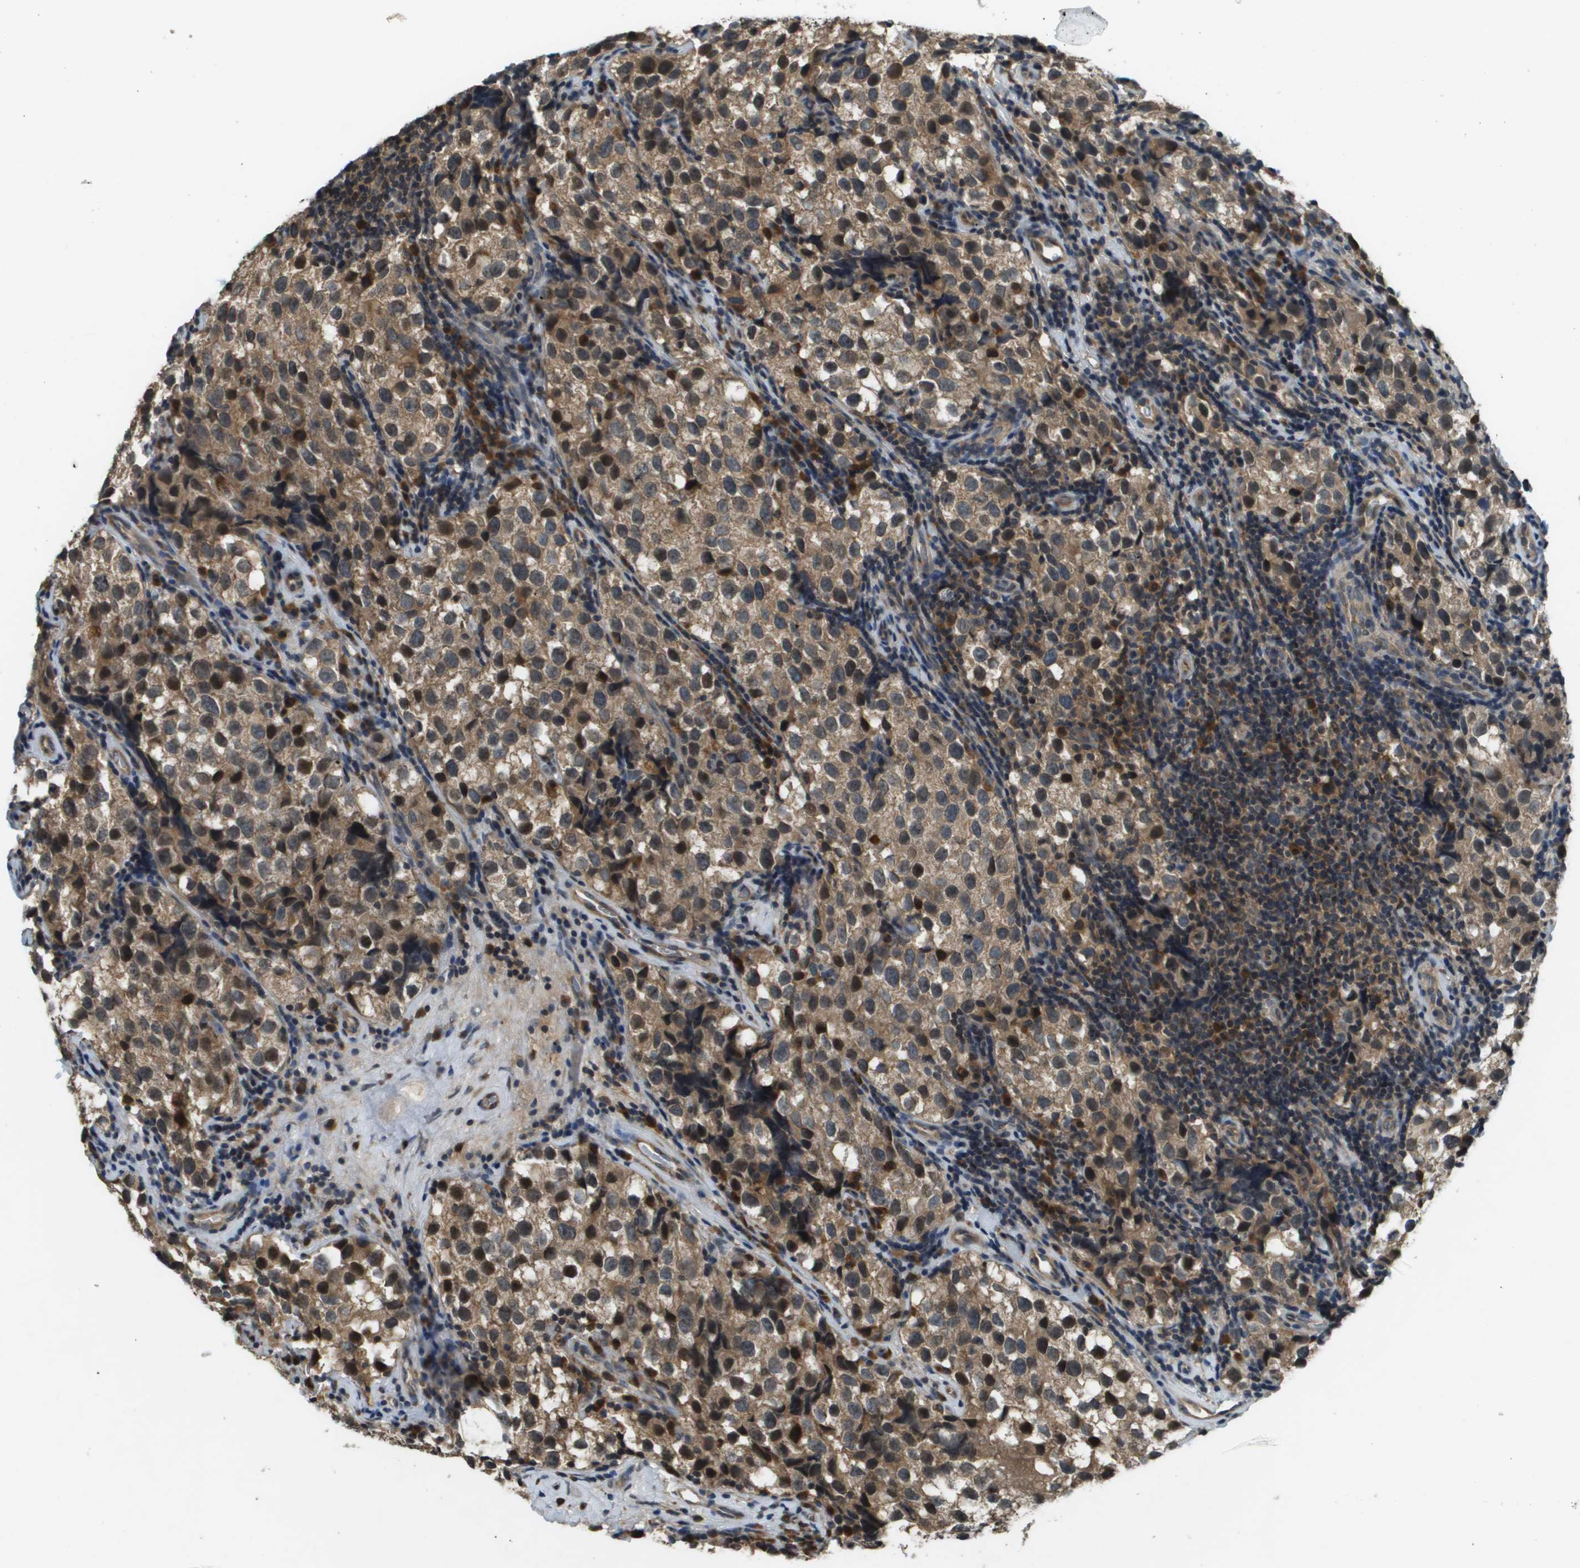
{"staining": {"intensity": "moderate", "quantity": "25%-75%", "location": "cytoplasmic/membranous,nuclear"}, "tissue": "testis cancer", "cell_type": "Tumor cells", "image_type": "cancer", "snomed": [{"axis": "morphology", "description": "Seminoma, NOS"}, {"axis": "topography", "description": "Testis"}], "caption": "A micrograph of testis cancer stained for a protein exhibits moderate cytoplasmic/membranous and nuclear brown staining in tumor cells.", "gene": "CDKN2C", "patient": {"sex": "male", "age": 39}}